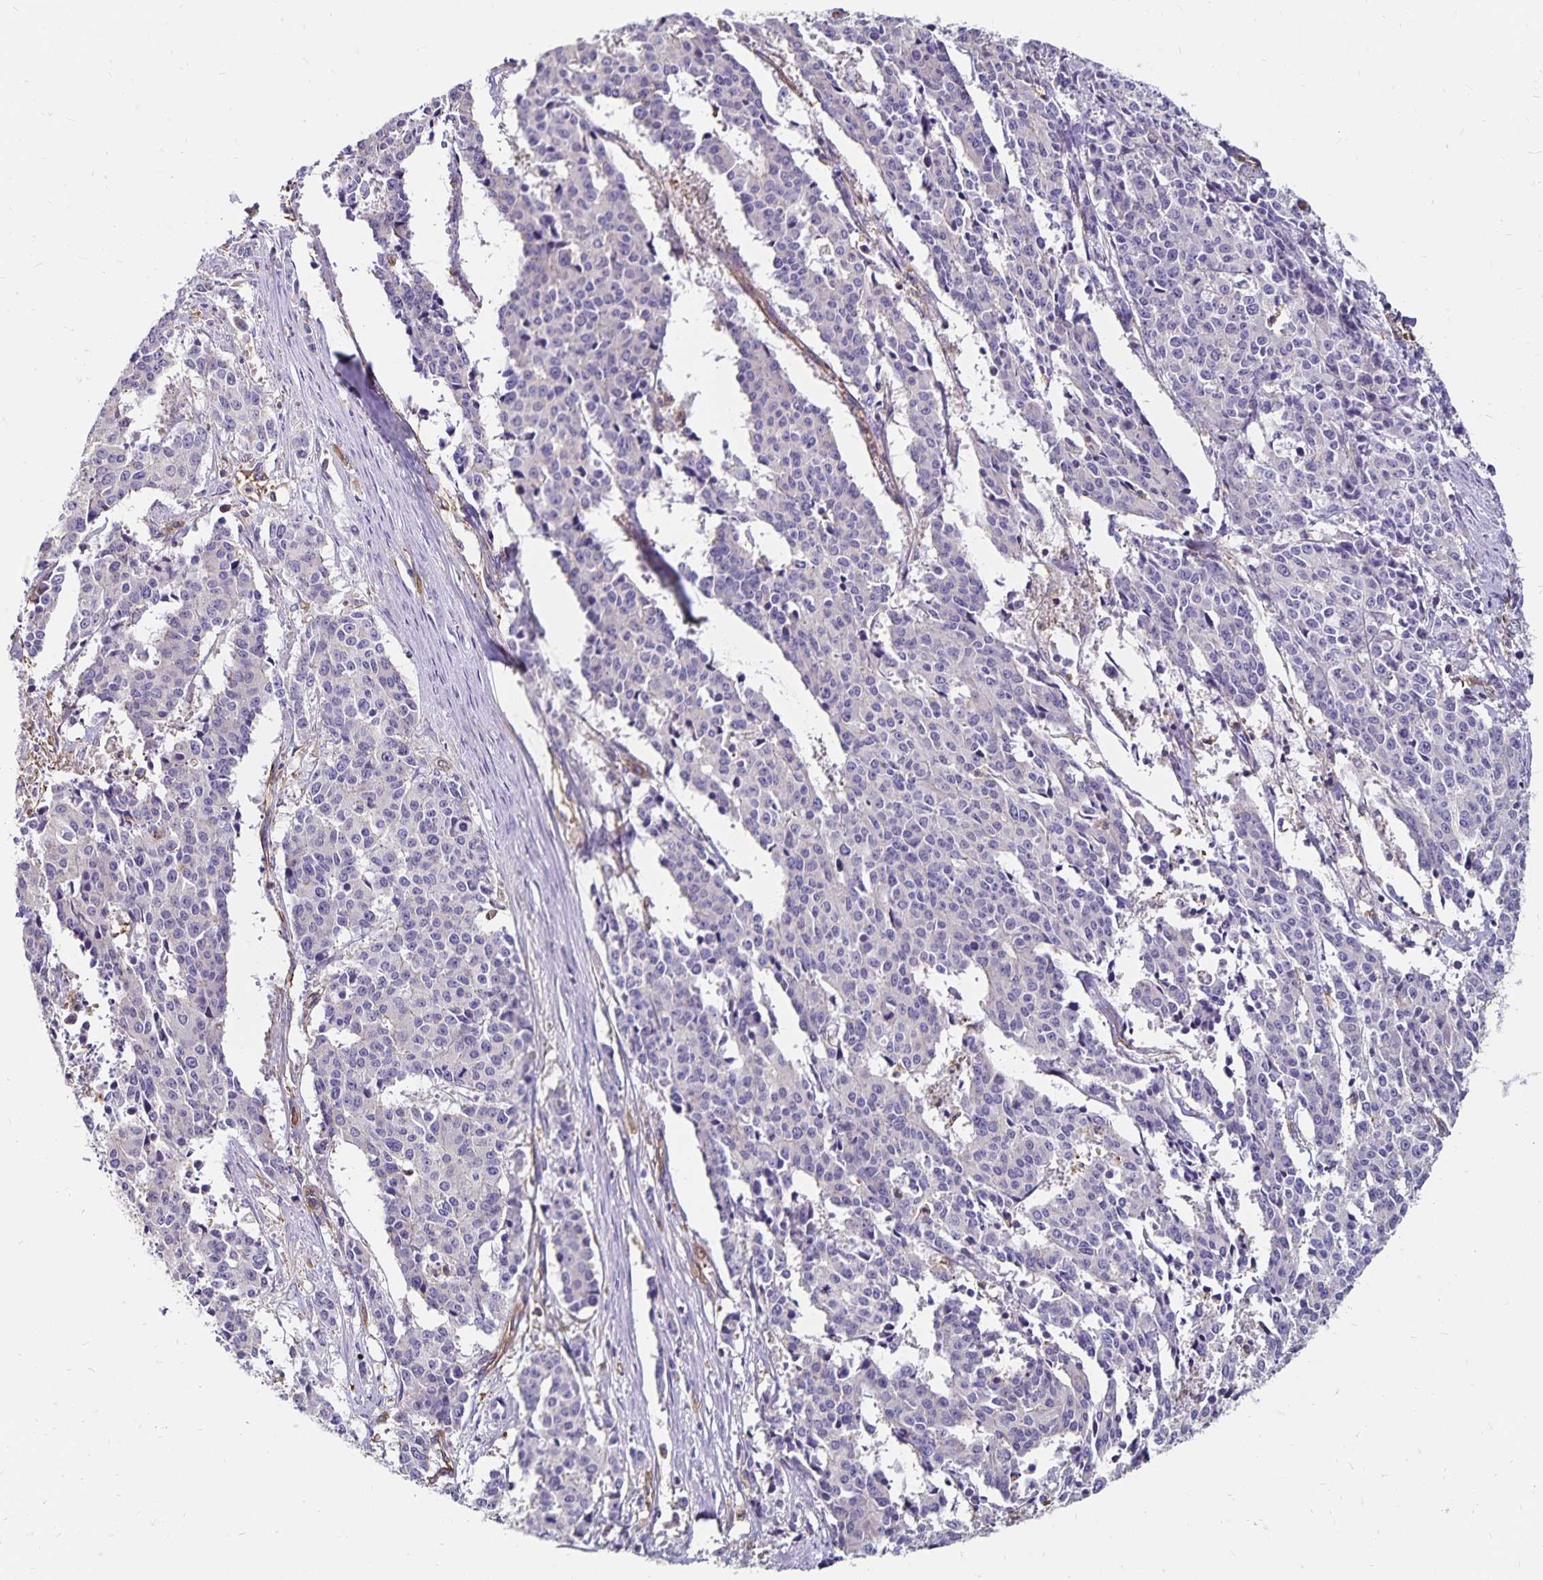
{"staining": {"intensity": "negative", "quantity": "none", "location": "none"}, "tissue": "cervical cancer", "cell_type": "Tumor cells", "image_type": "cancer", "snomed": [{"axis": "morphology", "description": "Squamous cell carcinoma, NOS"}, {"axis": "topography", "description": "Cervix"}], "caption": "The micrograph reveals no staining of tumor cells in cervical cancer (squamous cell carcinoma). (DAB (3,3'-diaminobenzidine) IHC with hematoxylin counter stain).", "gene": "RPRML", "patient": {"sex": "female", "age": 28}}